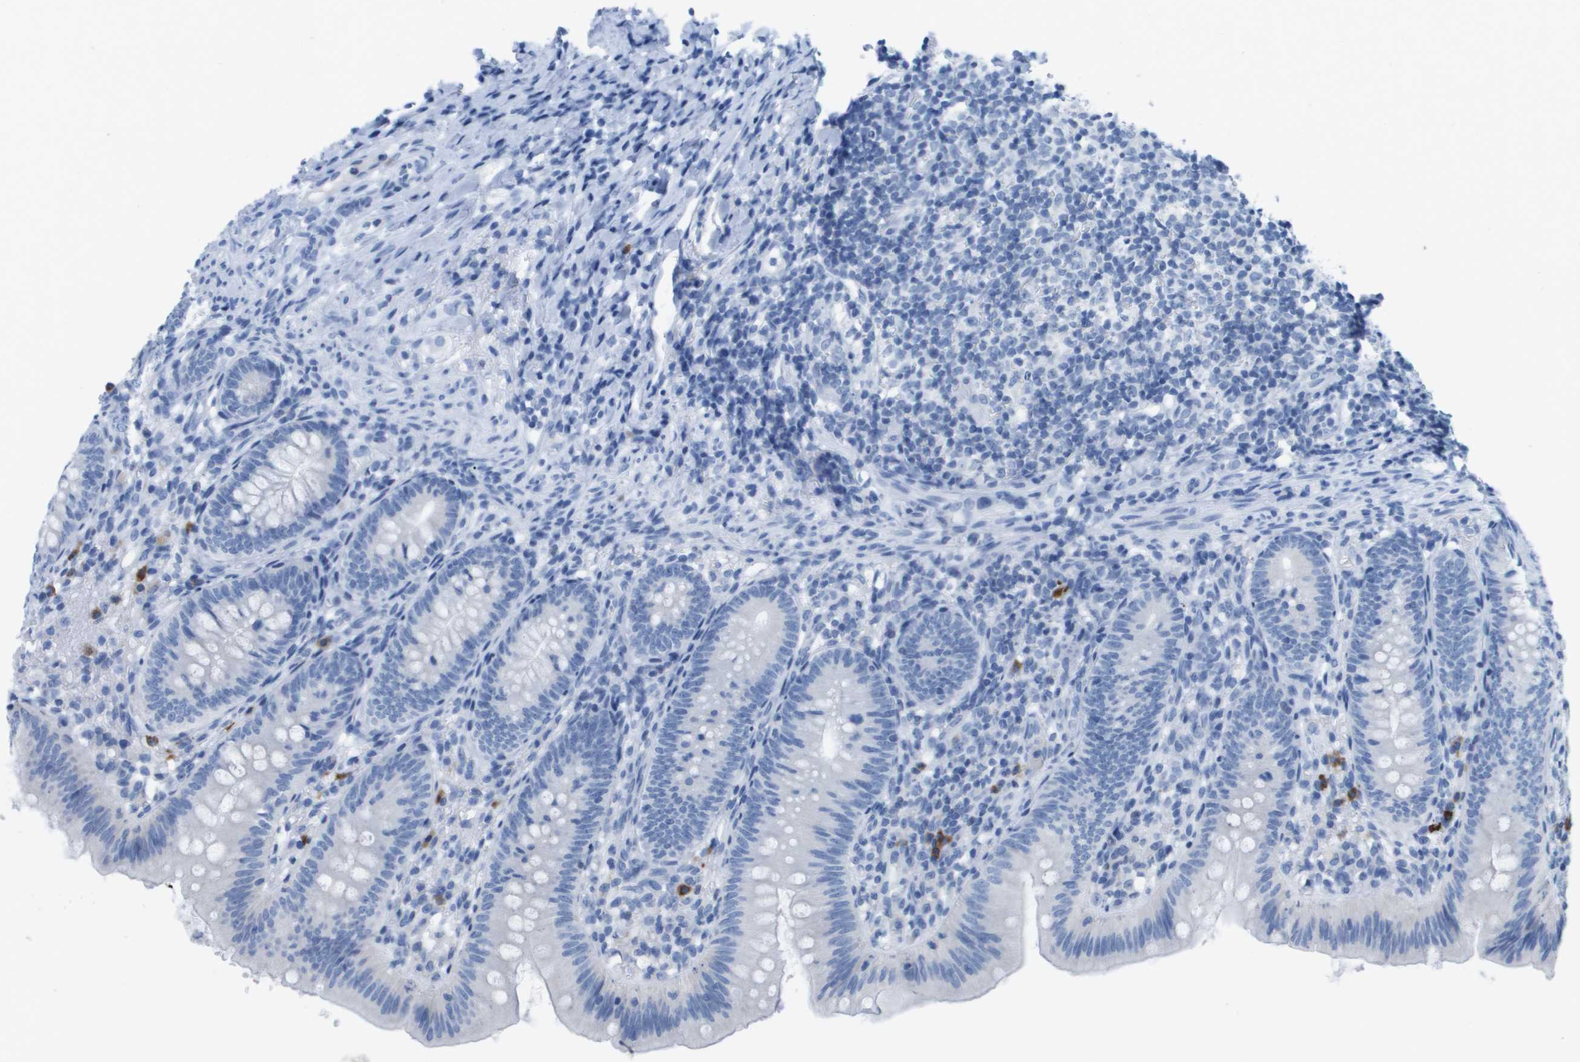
{"staining": {"intensity": "weak", "quantity": "<25%", "location": "cytoplasmic/membranous"}, "tissue": "appendix", "cell_type": "Glandular cells", "image_type": "normal", "snomed": [{"axis": "morphology", "description": "Normal tissue, NOS"}, {"axis": "topography", "description": "Appendix"}], "caption": "This is an IHC photomicrograph of unremarkable human appendix. There is no positivity in glandular cells.", "gene": "GPR18", "patient": {"sex": "male", "age": 1}}